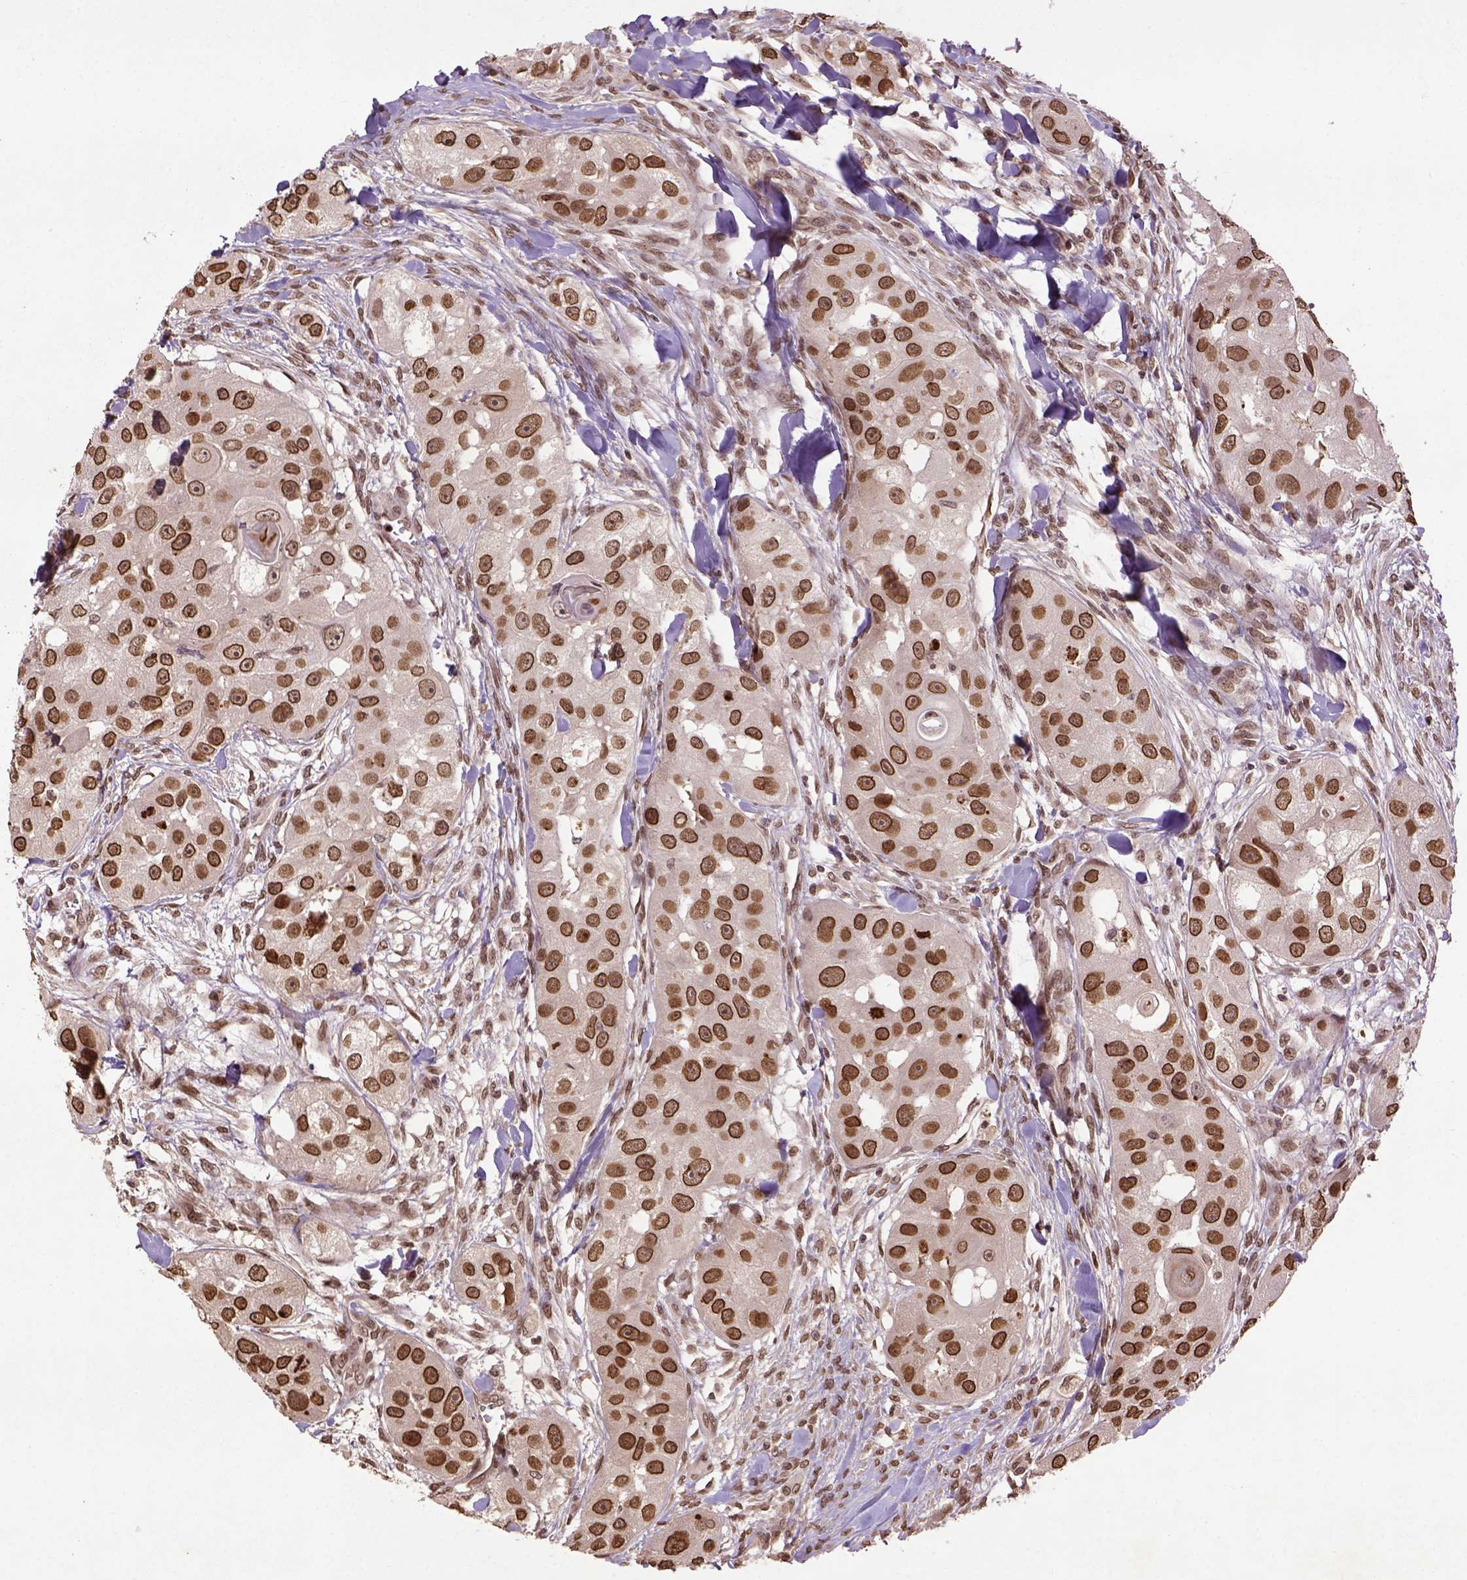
{"staining": {"intensity": "moderate", "quantity": ">75%", "location": "nuclear"}, "tissue": "head and neck cancer", "cell_type": "Tumor cells", "image_type": "cancer", "snomed": [{"axis": "morphology", "description": "Squamous cell carcinoma, NOS"}, {"axis": "topography", "description": "Head-Neck"}], "caption": "Protein staining of head and neck cancer tissue shows moderate nuclear expression in about >75% of tumor cells.", "gene": "BANF1", "patient": {"sex": "male", "age": 51}}